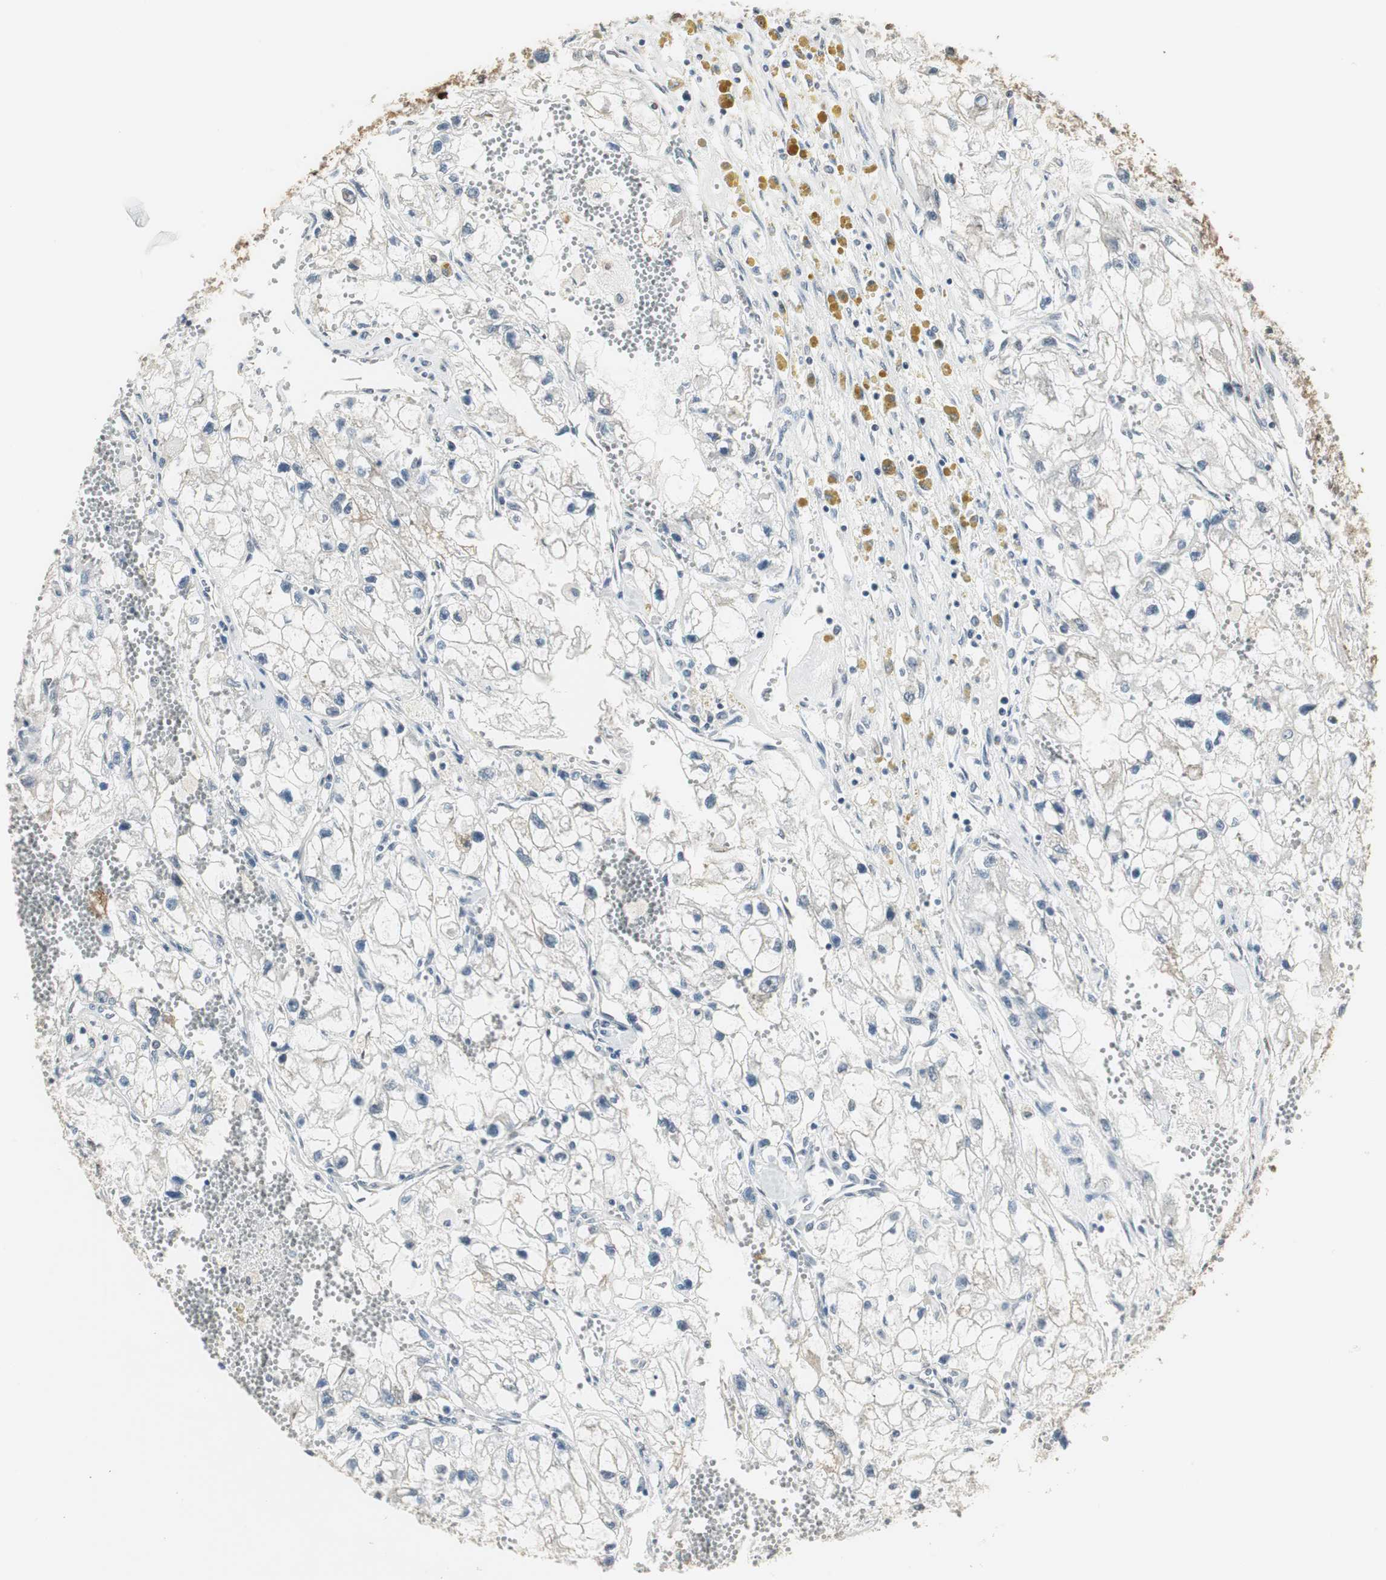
{"staining": {"intensity": "negative", "quantity": "none", "location": "none"}, "tissue": "renal cancer", "cell_type": "Tumor cells", "image_type": "cancer", "snomed": [{"axis": "morphology", "description": "Adenocarcinoma, NOS"}, {"axis": "topography", "description": "Kidney"}], "caption": "There is no significant positivity in tumor cells of adenocarcinoma (renal). Brightfield microscopy of IHC stained with DAB (3,3'-diaminobenzidine) (brown) and hematoxylin (blue), captured at high magnification.", "gene": "CCT5", "patient": {"sex": "female", "age": 70}}